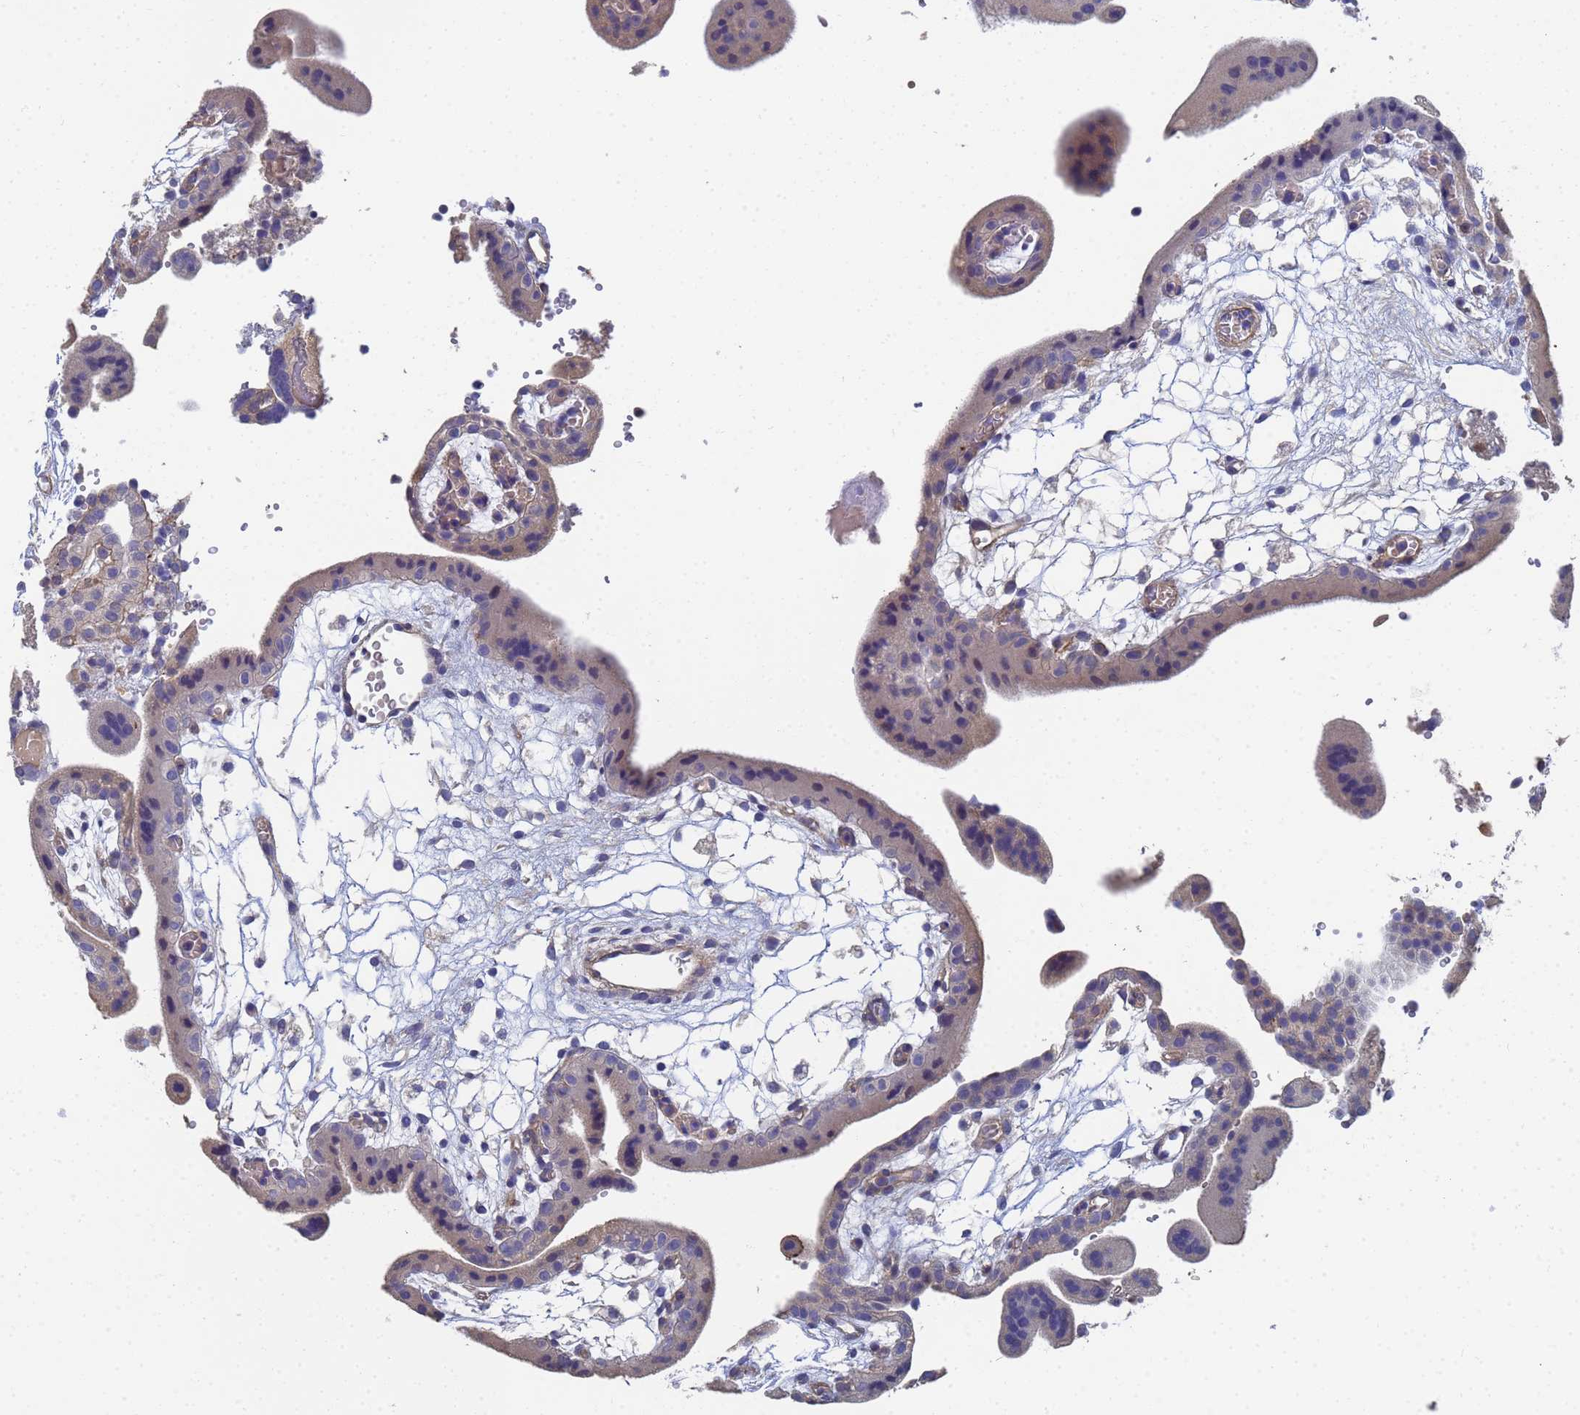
{"staining": {"intensity": "weak", "quantity": "<25%", "location": "cytoplasmic/membranous,nuclear"}, "tissue": "placenta", "cell_type": "Decidual cells", "image_type": "normal", "snomed": [{"axis": "morphology", "description": "Normal tissue, NOS"}, {"axis": "topography", "description": "Placenta"}], "caption": "There is no significant staining in decidual cells of placenta. The staining is performed using DAB (3,3'-diaminobenzidine) brown chromogen with nuclei counter-stained in using hematoxylin.", "gene": "LBX2", "patient": {"sex": "female", "age": 18}}